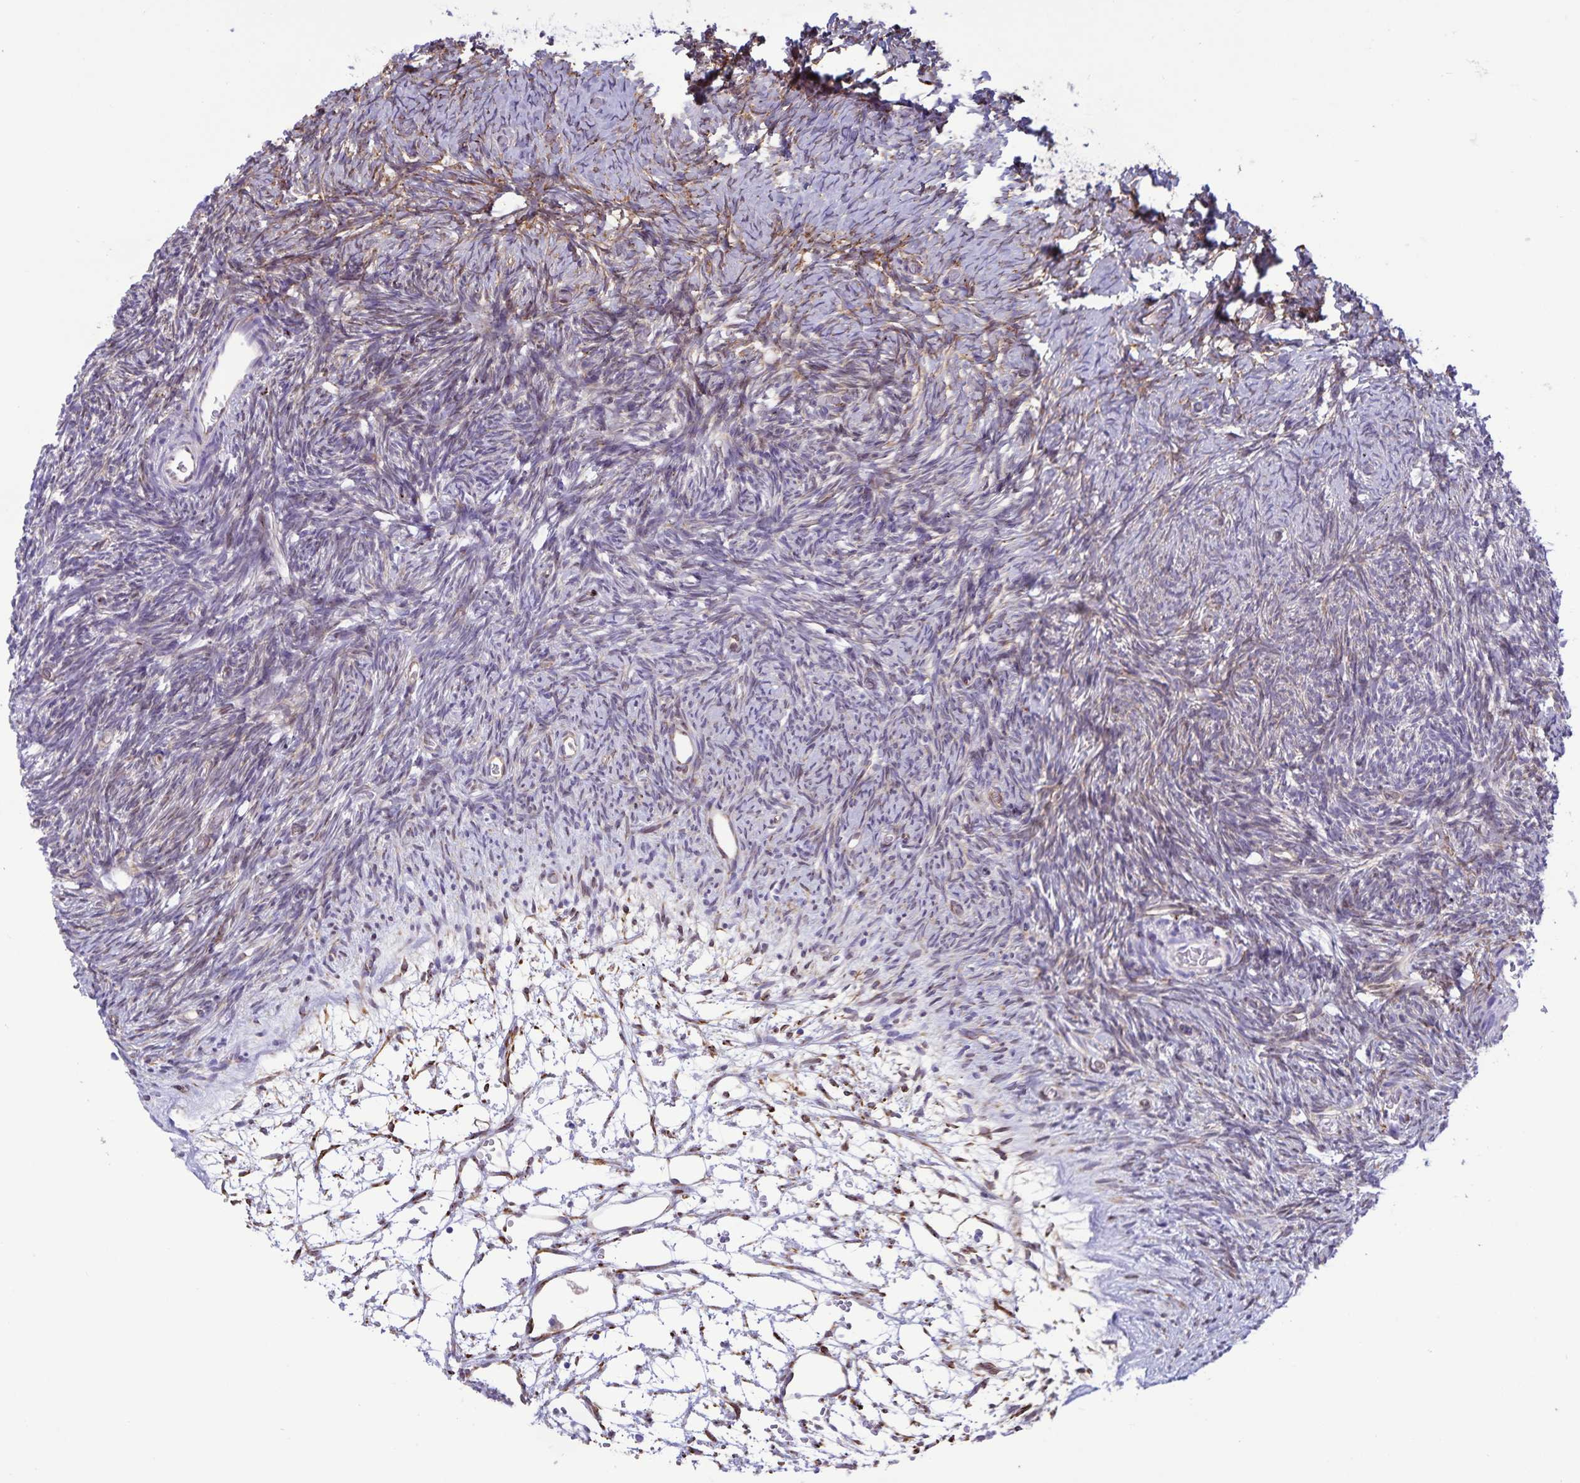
{"staining": {"intensity": "moderate", "quantity": "25%-75%", "location": "cytoplasmic/membranous"}, "tissue": "ovary", "cell_type": "Ovarian stroma cells", "image_type": "normal", "snomed": [{"axis": "morphology", "description": "Normal tissue, NOS"}, {"axis": "topography", "description": "Ovary"}], "caption": "Ovary stained for a protein displays moderate cytoplasmic/membranous positivity in ovarian stroma cells. The protein of interest is stained brown, and the nuclei are stained in blue (DAB (3,3'-diaminobenzidine) IHC with brightfield microscopy, high magnification).", "gene": "RCN1", "patient": {"sex": "female", "age": 39}}